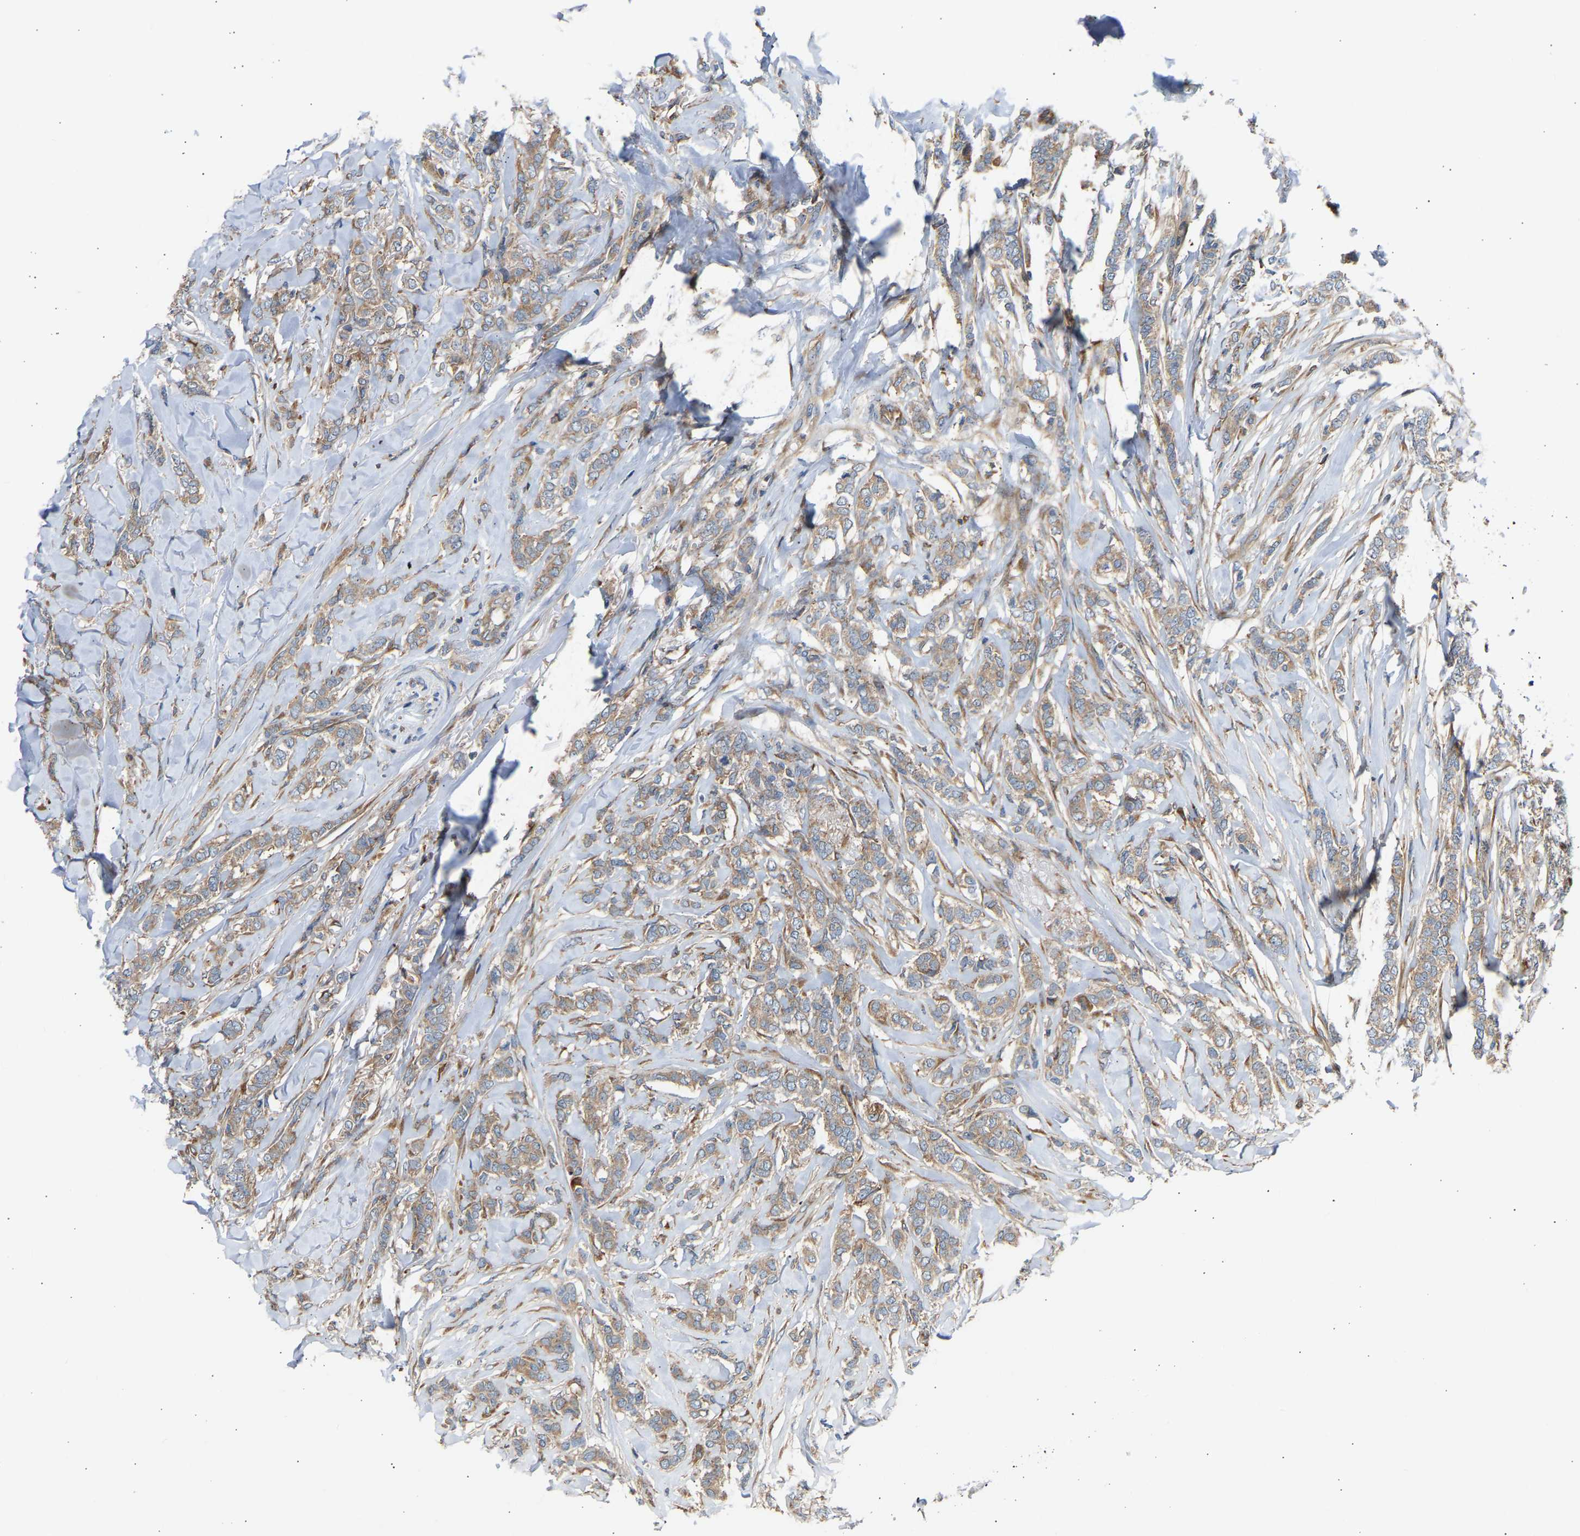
{"staining": {"intensity": "weak", "quantity": ">75%", "location": "cytoplasmic/membranous"}, "tissue": "breast cancer", "cell_type": "Tumor cells", "image_type": "cancer", "snomed": [{"axis": "morphology", "description": "Lobular carcinoma"}, {"axis": "topography", "description": "Skin"}, {"axis": "topography", "description": "Breast"}], "caption": "Tumor cells demonstrate low levels of weak cytoplasmic/membranous expression in about >75% of cells in breast lobular carcinoma.", "gene": "GCN1", "patient": {"sex": "female", "age": 46}}